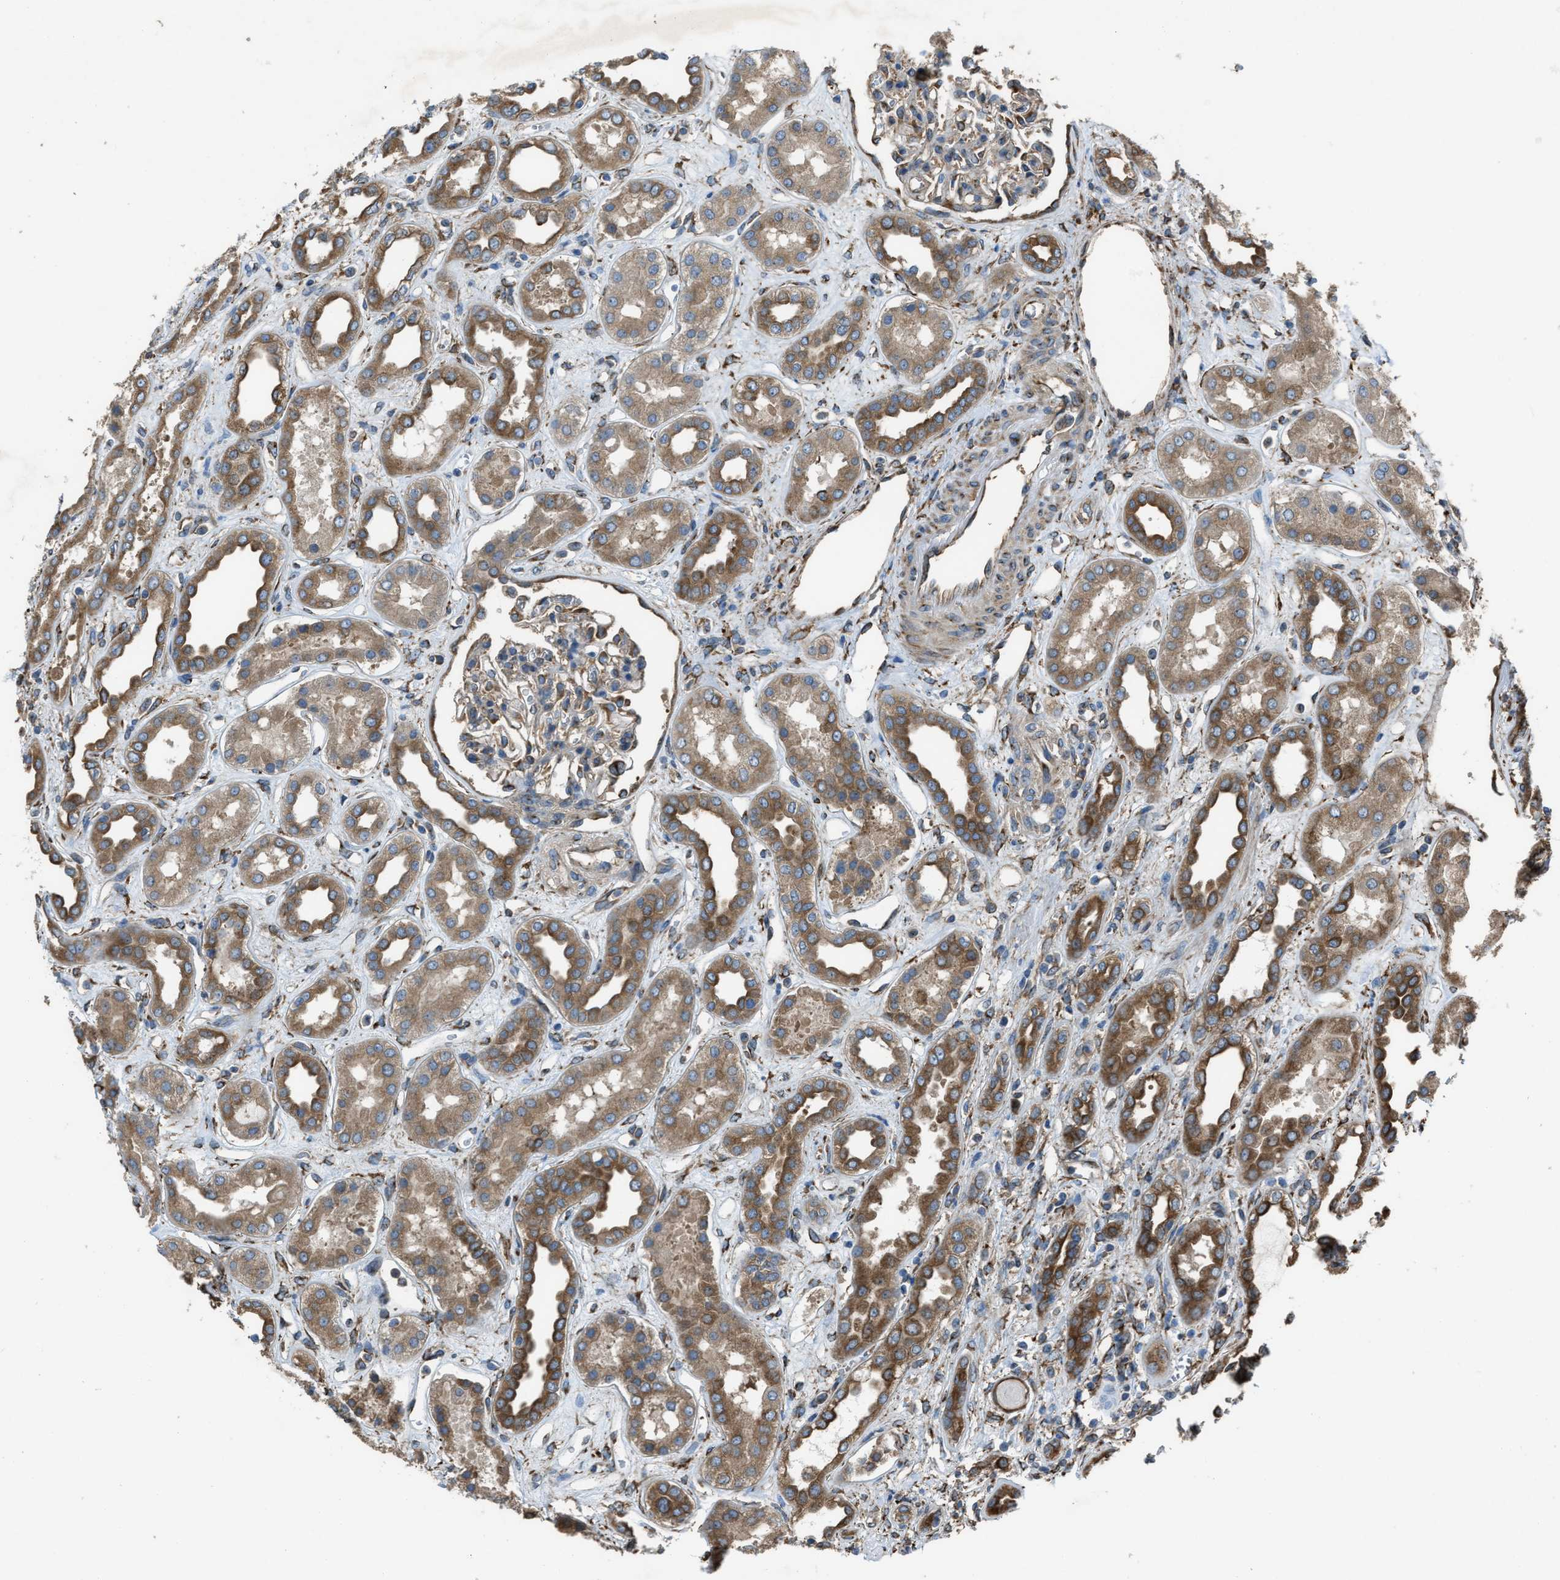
{"staining": {"intensity": "moderate", "quantity": "25%-75%", "location": "cytoplasmic/membranous"}, "tissue": "kidney", "cell_type": "Cells in glomeruli", "image_type": "normal", "snomed": [{"axis": "morphology", "description": "Normal tissue, NOS"}, {"axis": "topography", "description": "Kidney"}], "caption": "Immunohistochemistry (IHC) staining of normal kidney, which demonstrates medium levels of moderate cytoplasmic/membranous positivity in approximately 25%-75% of cells in glomeruli indicating moderate cytoplasmic/membranous protein positivity. The staining was performed using DAB (brown) for protein detection and nuclei were counterstained in hematoxylin (blue).", "gene": "TRPC1", "patient": {"sex": "male", "age": 59}}